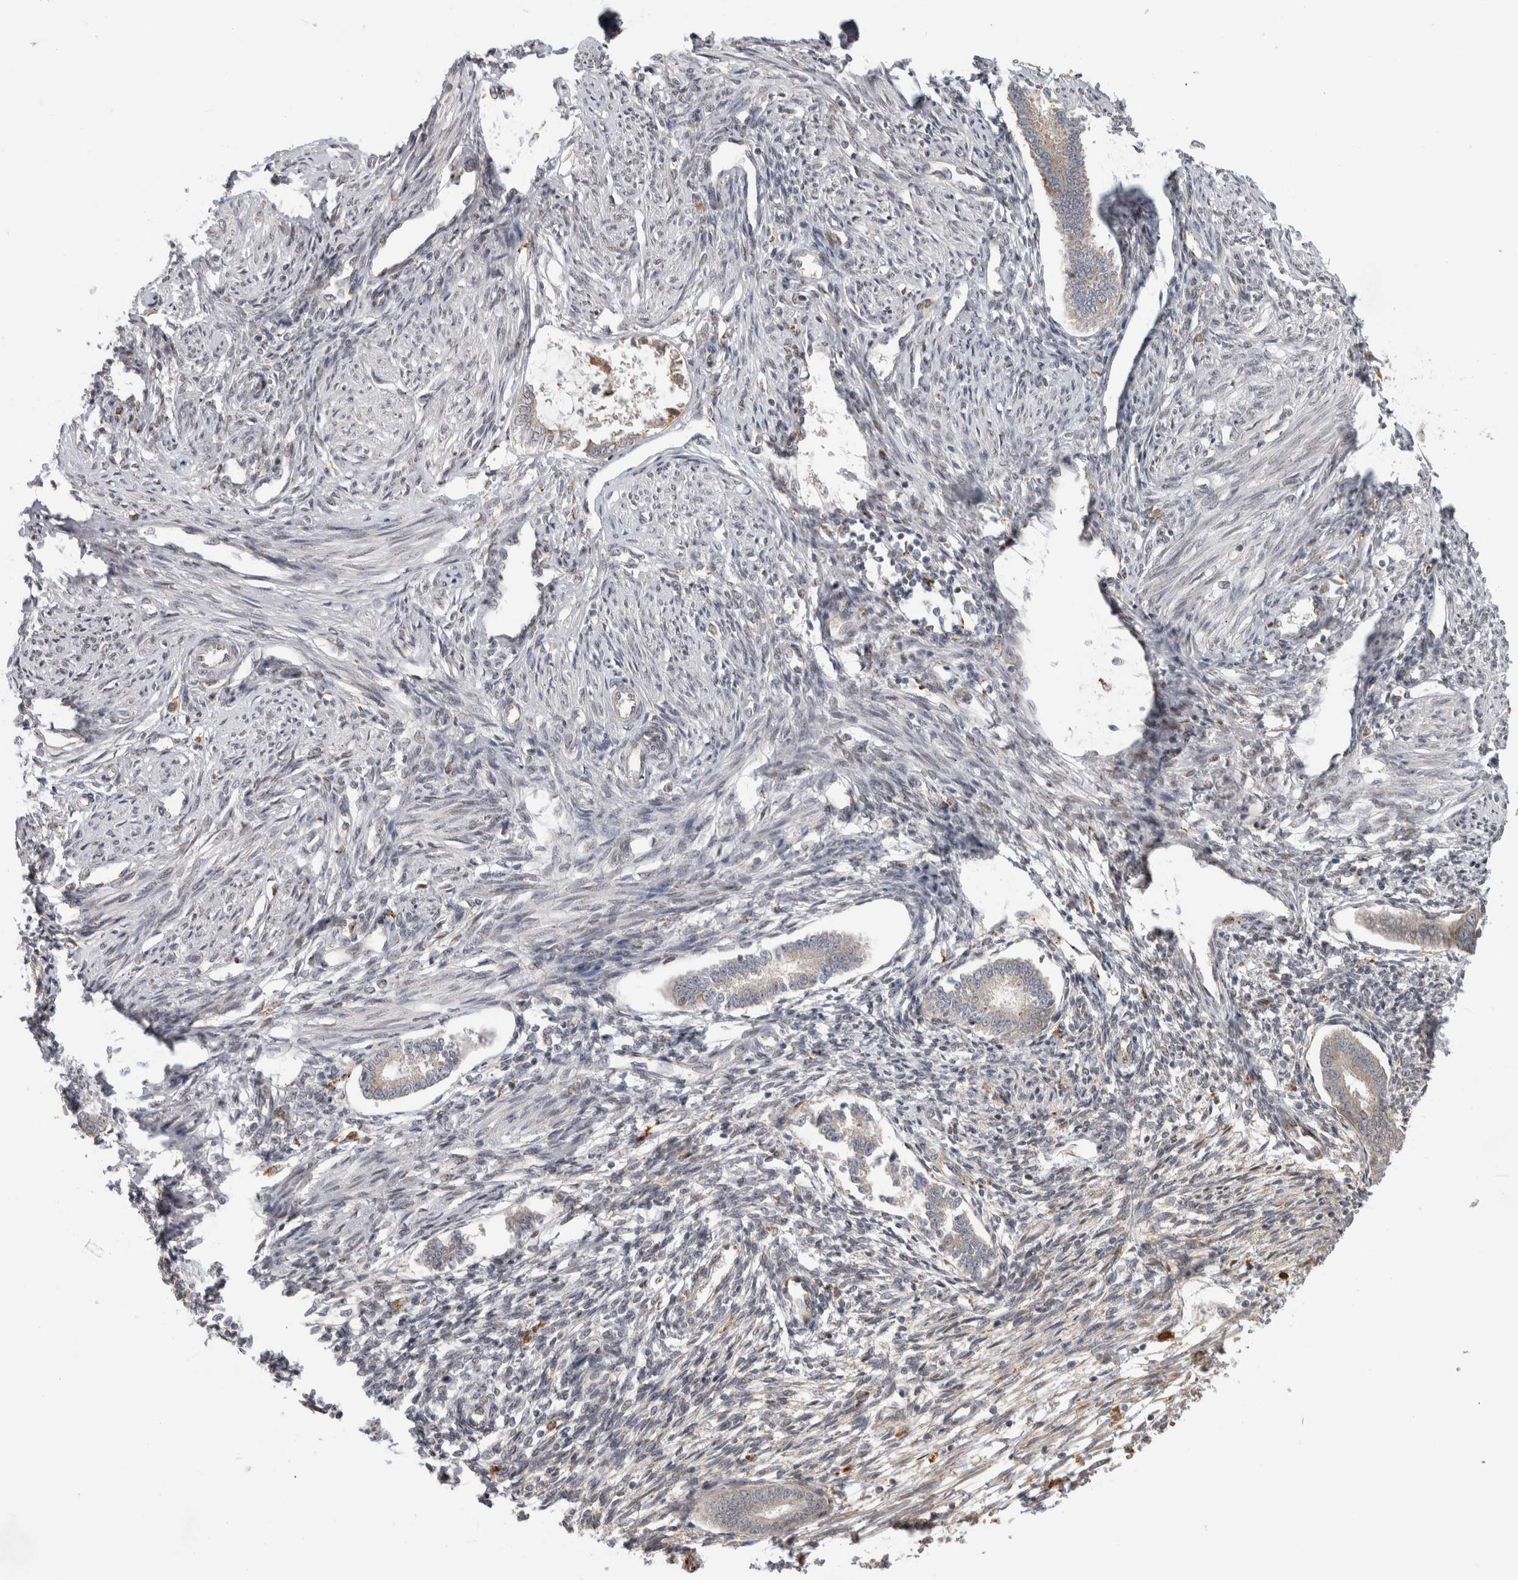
{"staining": {"intensity": "moderate", "quantity": "25%-75%", "location": "nuclear"}, "tissue": "endometrium", "cell_type": "Cells in endometrial stroma", "image_type": "normal", "snomed": [{"axis": "morphology", "description": "Normal tissue, NOS"}, {"axis": "topography", "description": "Endometrium"}], "caption": "Protein staining of normal endometrium shows moderate nuclear staining in approximately 25%-75% of cells in endometrial stroma. (Brightfield microscopy of DAB IHC at high magnification).", "gene": "NAB2", "patient": {"sex": "female", "age": 56}}